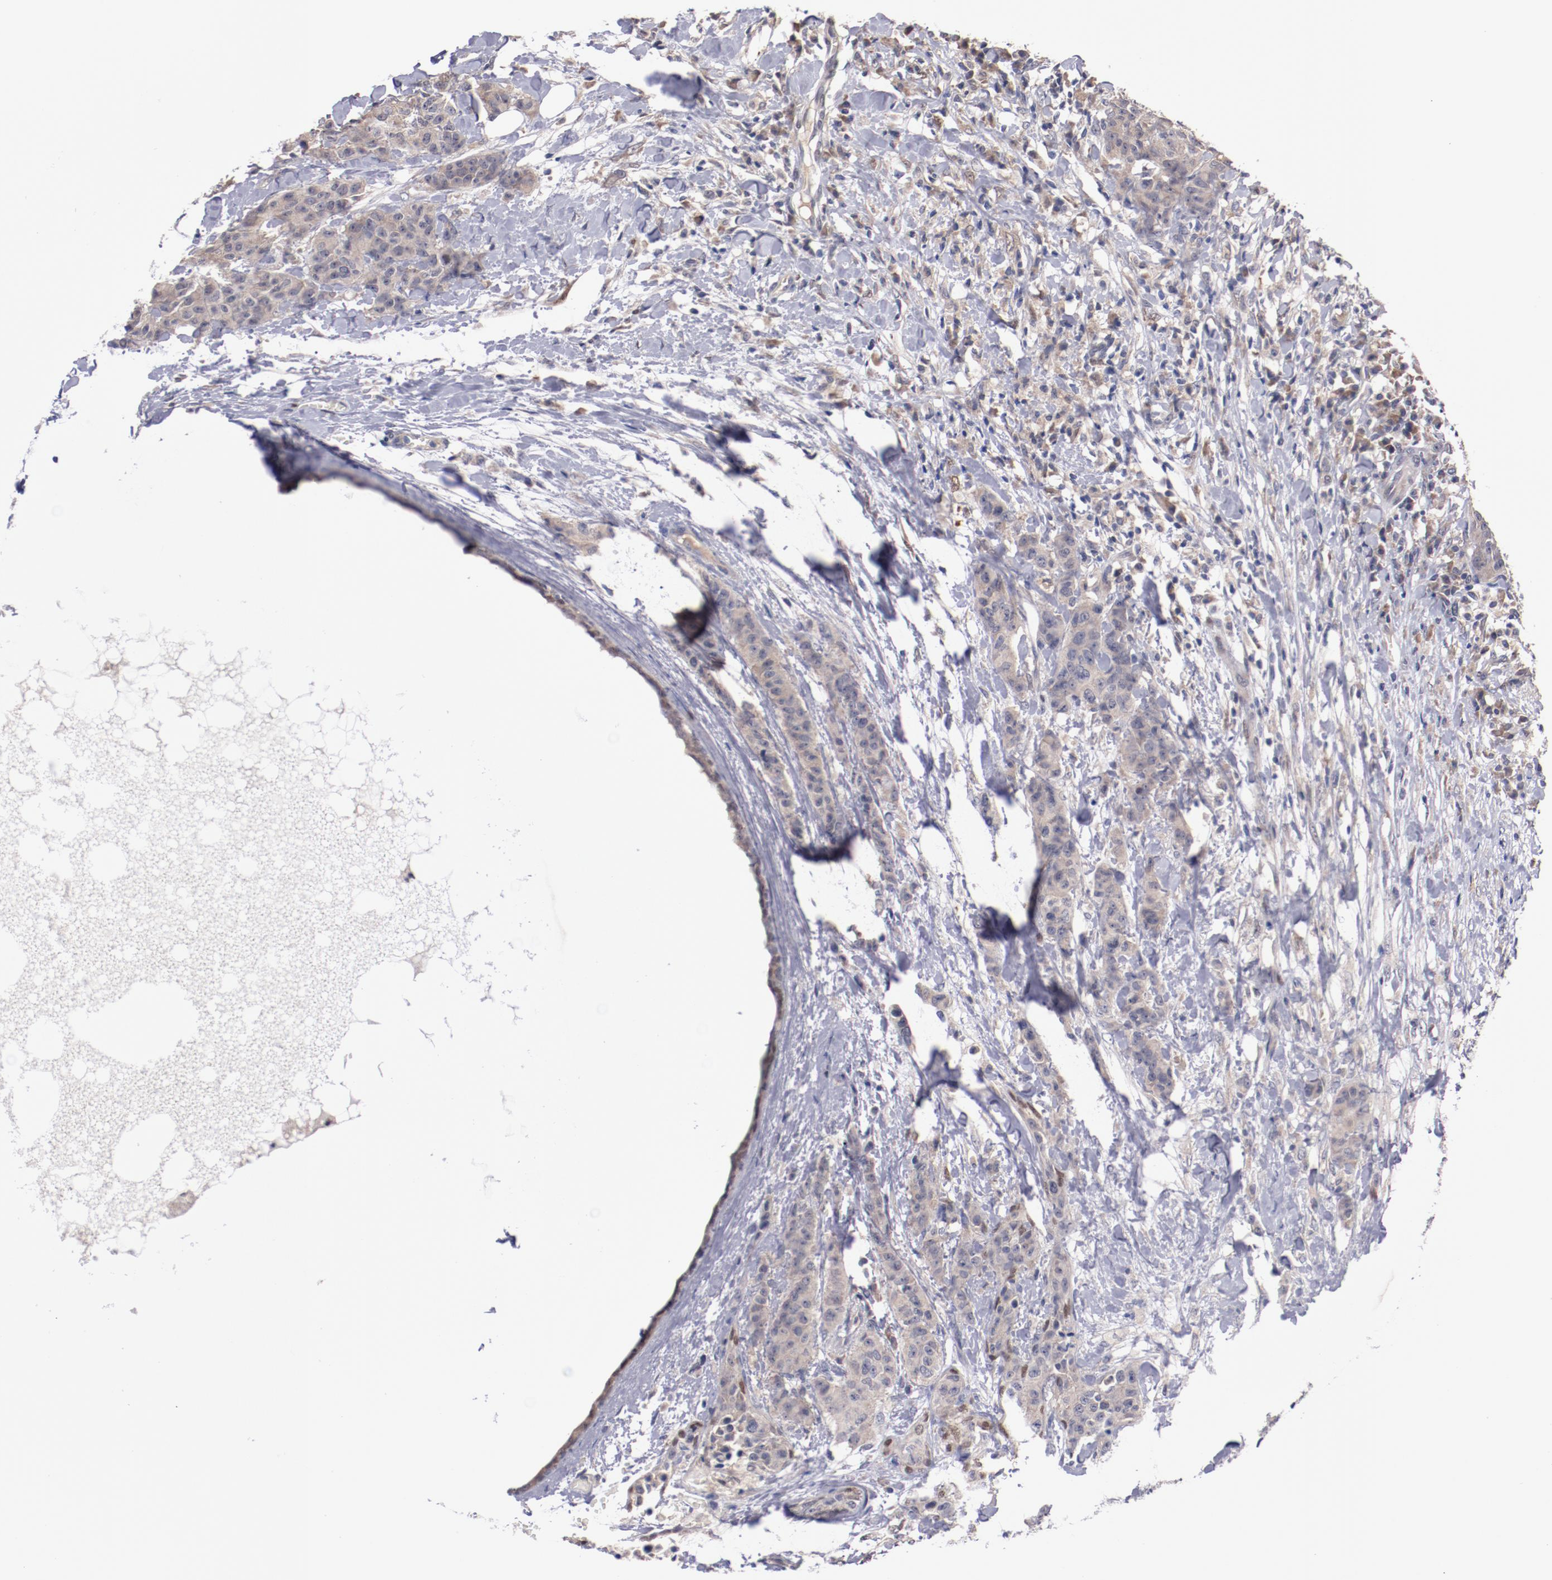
{"staining": {"intensity": "weak", "quantity": ">75%", "location": "cytoplasmic/membranous"}, "tissue": "breast cancer", "cell_type": "Tumor cells", "image_type": "cancer", "snomed": [{"axis": "morphology", "description": "Duct carcinoma"}, {"axis": "topography", "description": "Breast"}], "caption": "A high-resolution photomicrograph shows immunohistochemistry (IHC) staining of breast cancer, which displays weak cytoplasmic/membranous expression in approximately >75% of tumor cells.", "gene": "FAM81A", "patient": {"sex": "female", "age": 40}}